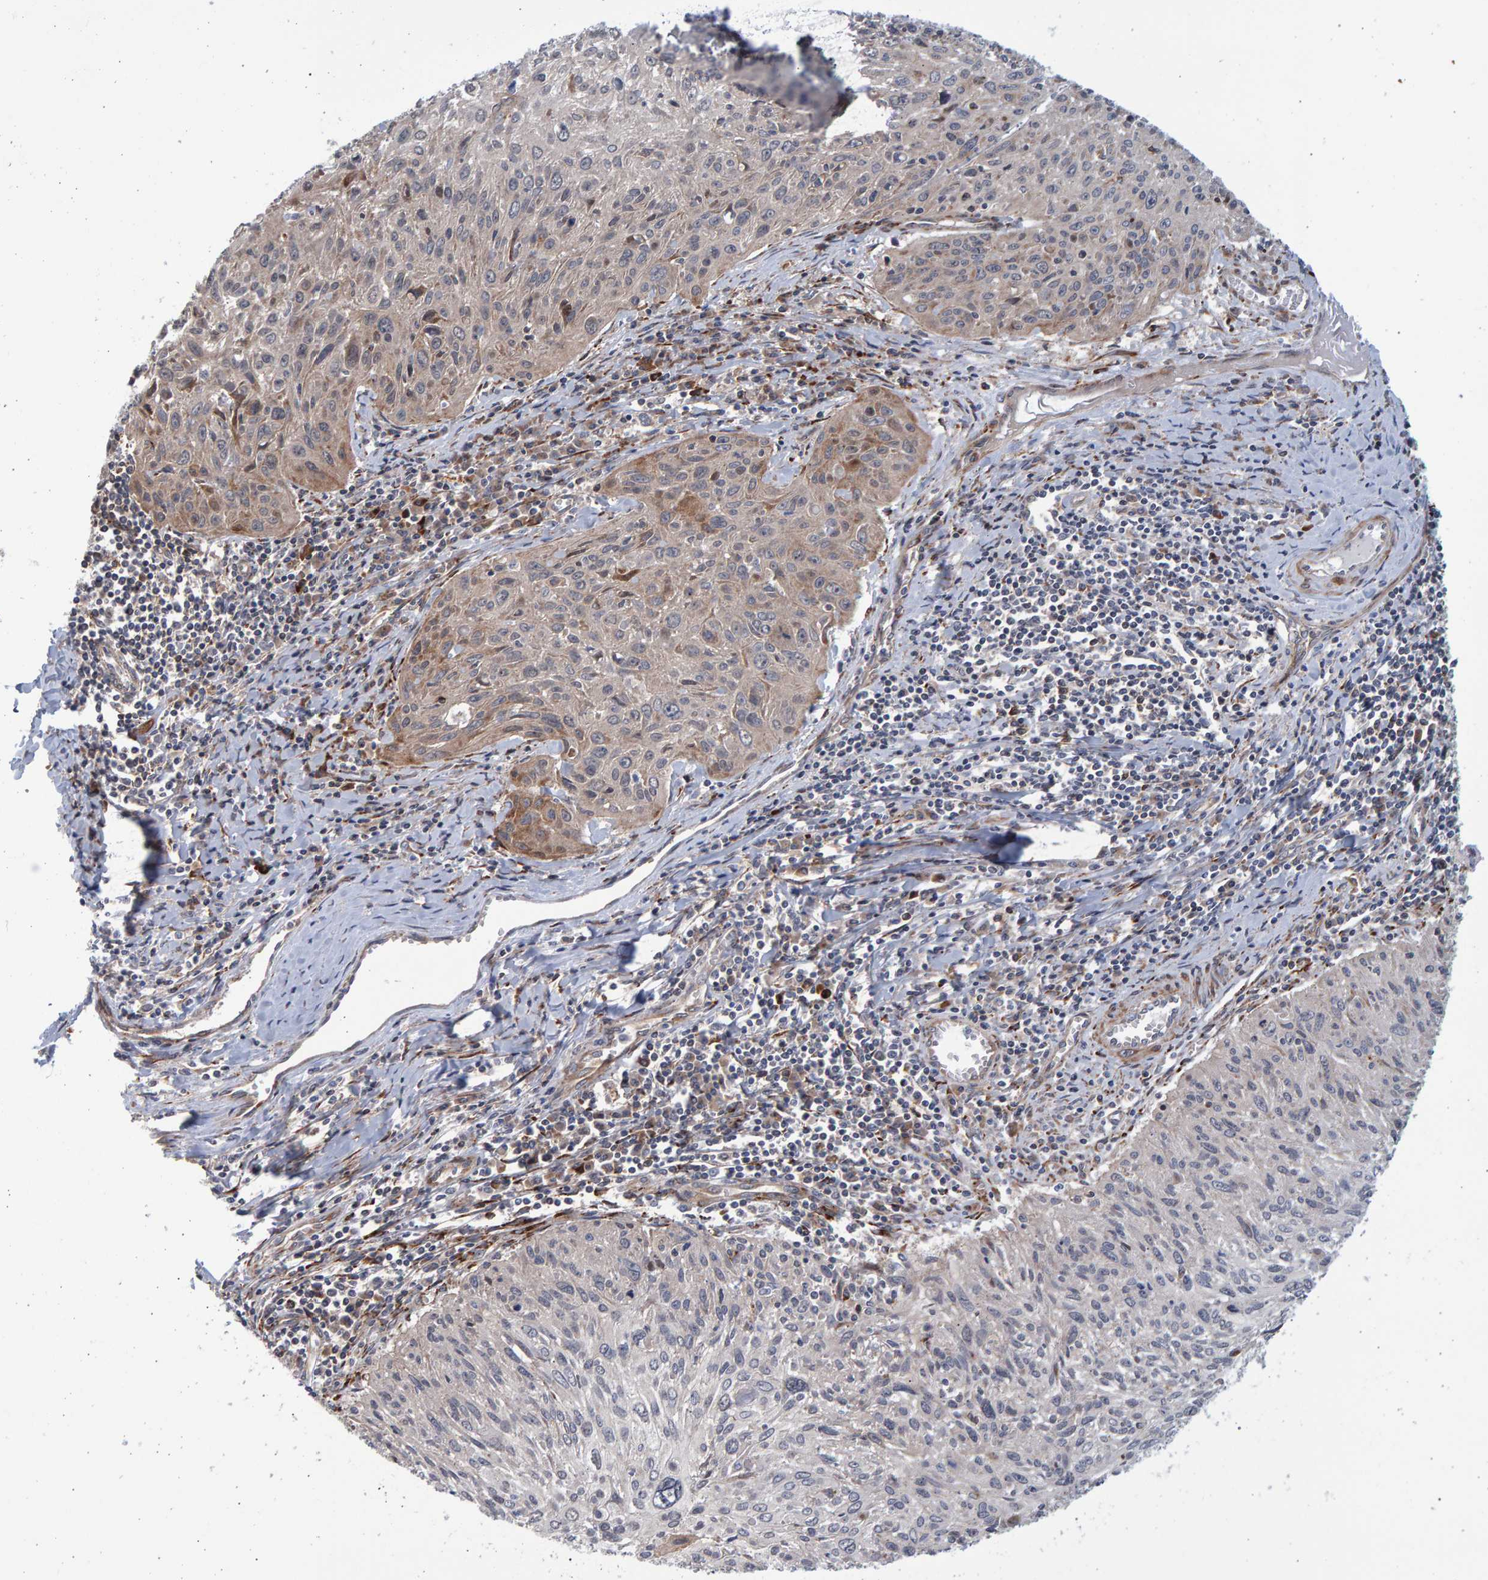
{"staining": {"intensity": "weak", "quantity": "<25%", "location": "cytoplasmic/membranous"}, "tissue": "cervical cancer", "cell_type": "Tumor cells", "image_type": "cancer", "snomed": [{"axis": "morphology", "description": "Squamous cell carcinoma, NOS"}, {"axis": "topography", "description": "Cervix"}], "caption": "Tumor cells show no significant protein expression in squamous cell carcinoma (cervical).", "gene": "LRBA", "patient": {"sex": "female", "age": 51}}